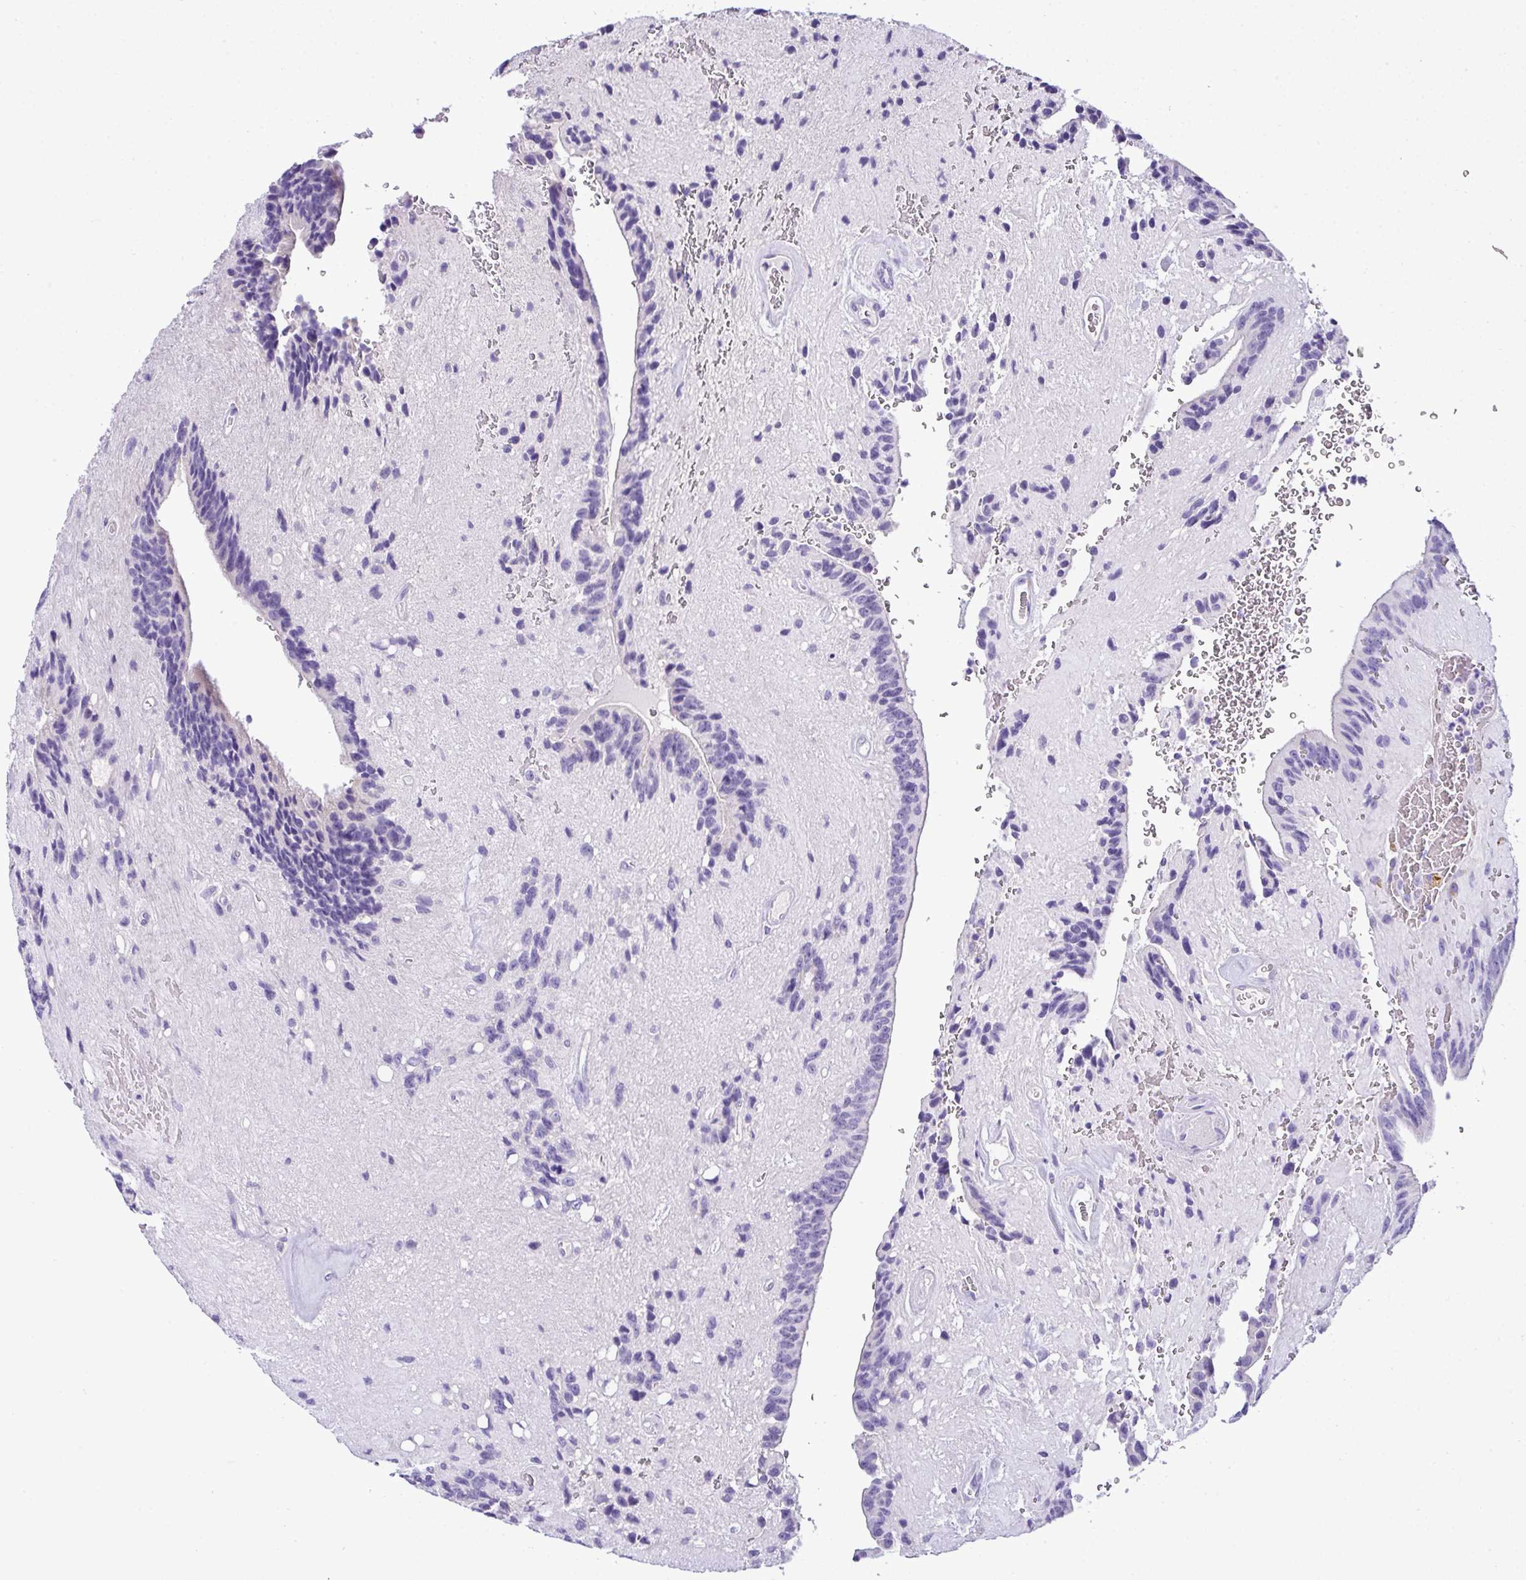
{"staining": {"intensity": "negative", "quantity": "none", "location": "none"}, "tissue": "glioma", "cell_type": "Tumor cells", "image_type": "cancer", "snomed": [{"axis": "morphology", "description": "Glioma, malignant, Low grade"}, {"axis": "topography", "description": "Brain"}], "caption": "This is an immunohistochemistry (IHC) micrograph of glioma. There is no positivity in tumor cells.", "gene": "ST8SIA2", "patient": {"sex": "male", "age": 31}}